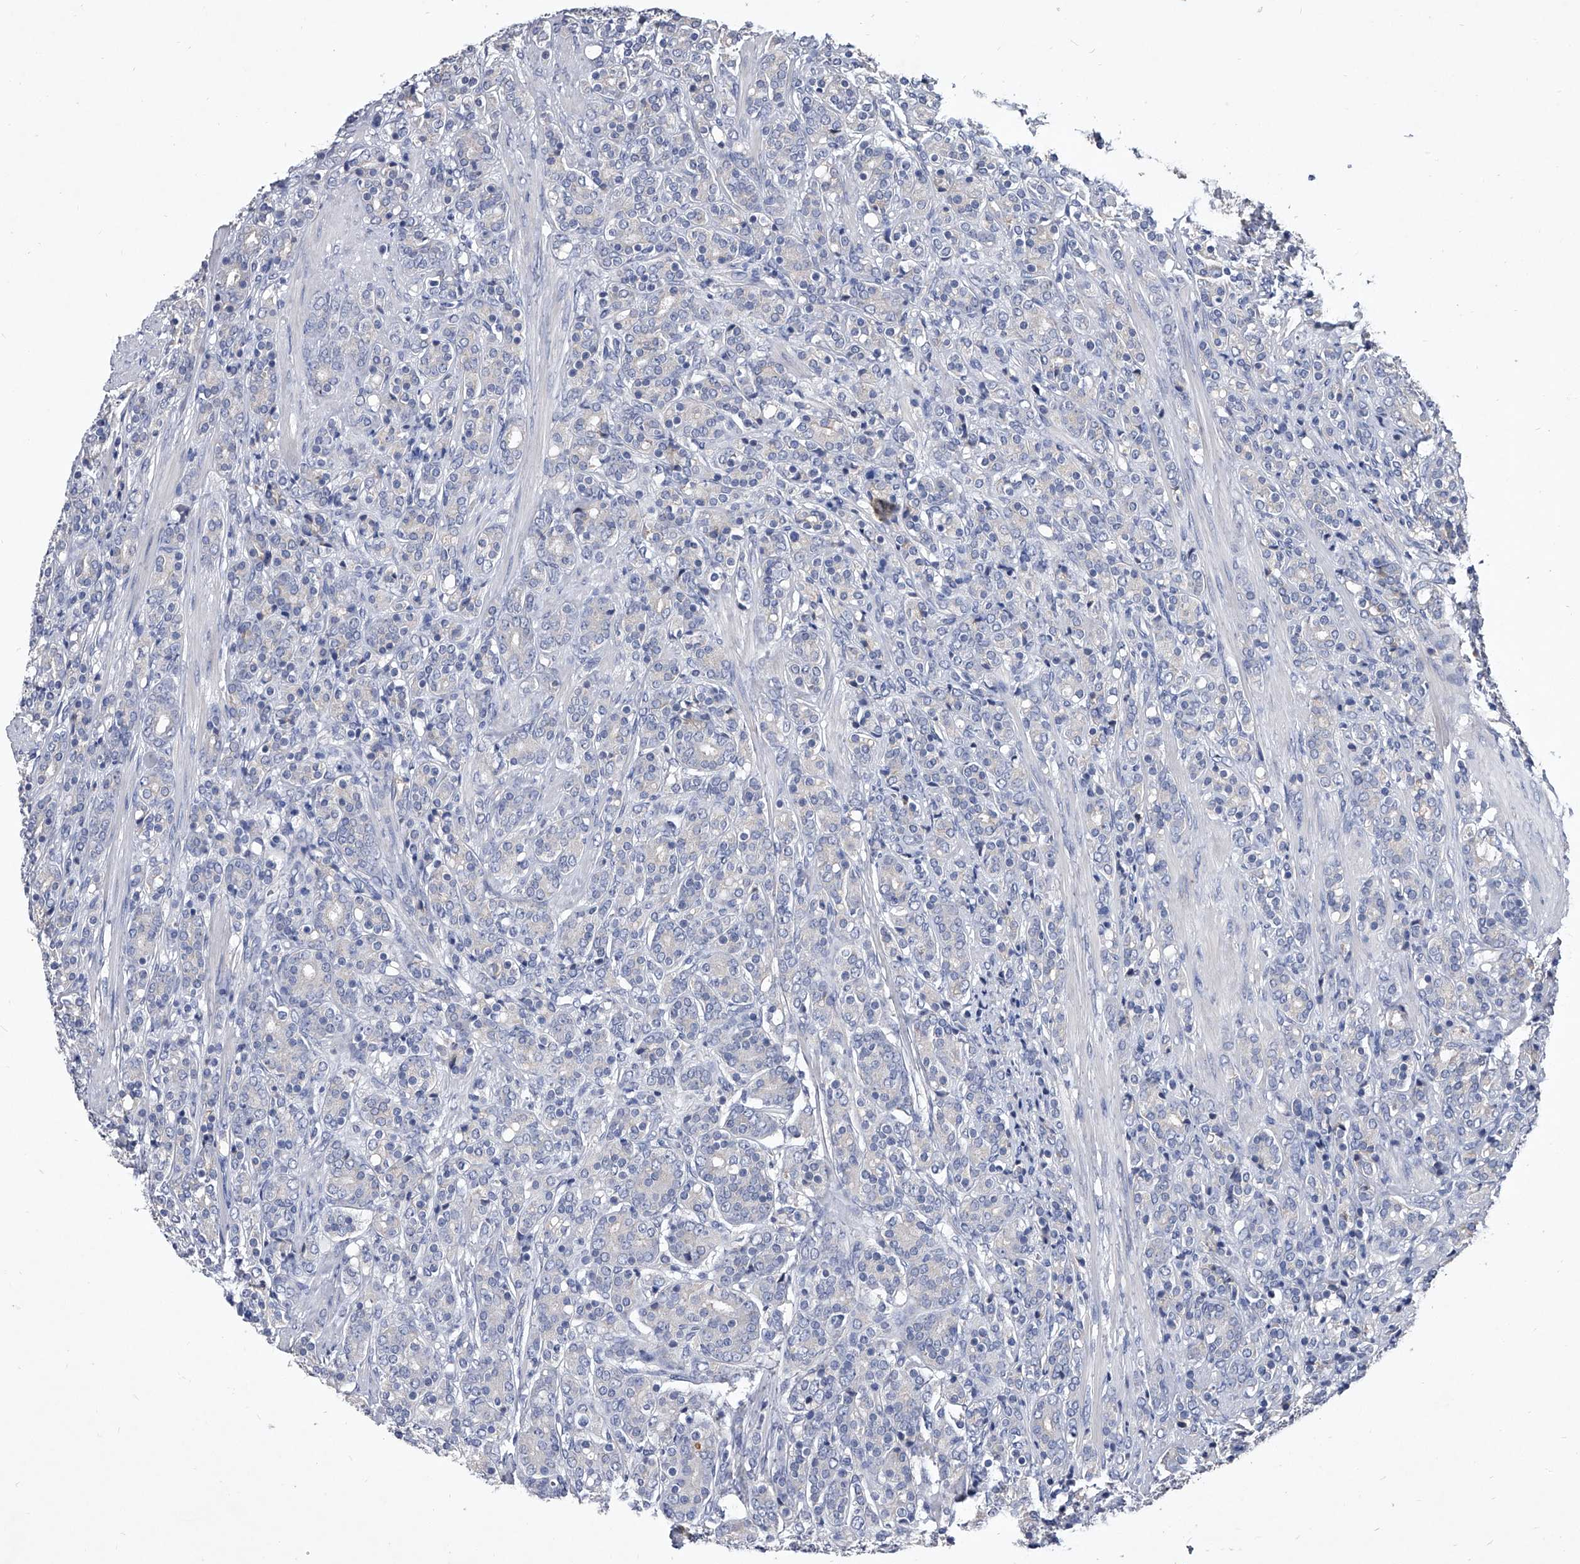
{"staining": {"intensity": "negative", "quantity": "none", "location": "none"}, "tissue": "prostate cancer", "cell_type": "Tumor cells", "image_type": "cancer", "snomed": [{"axis": "morphology", "description": "Adenocarcinoma, High grade"}, {"axis": "topography", "description": "Prostate"}], "caption": "Immunohistochemistry (IHC) histopathology image of prostate cancer stained for a protein (brown), which reveals no positivity in tumor cells.", "gene": "C5", "patient": {"sex": "male", "age": 62}}